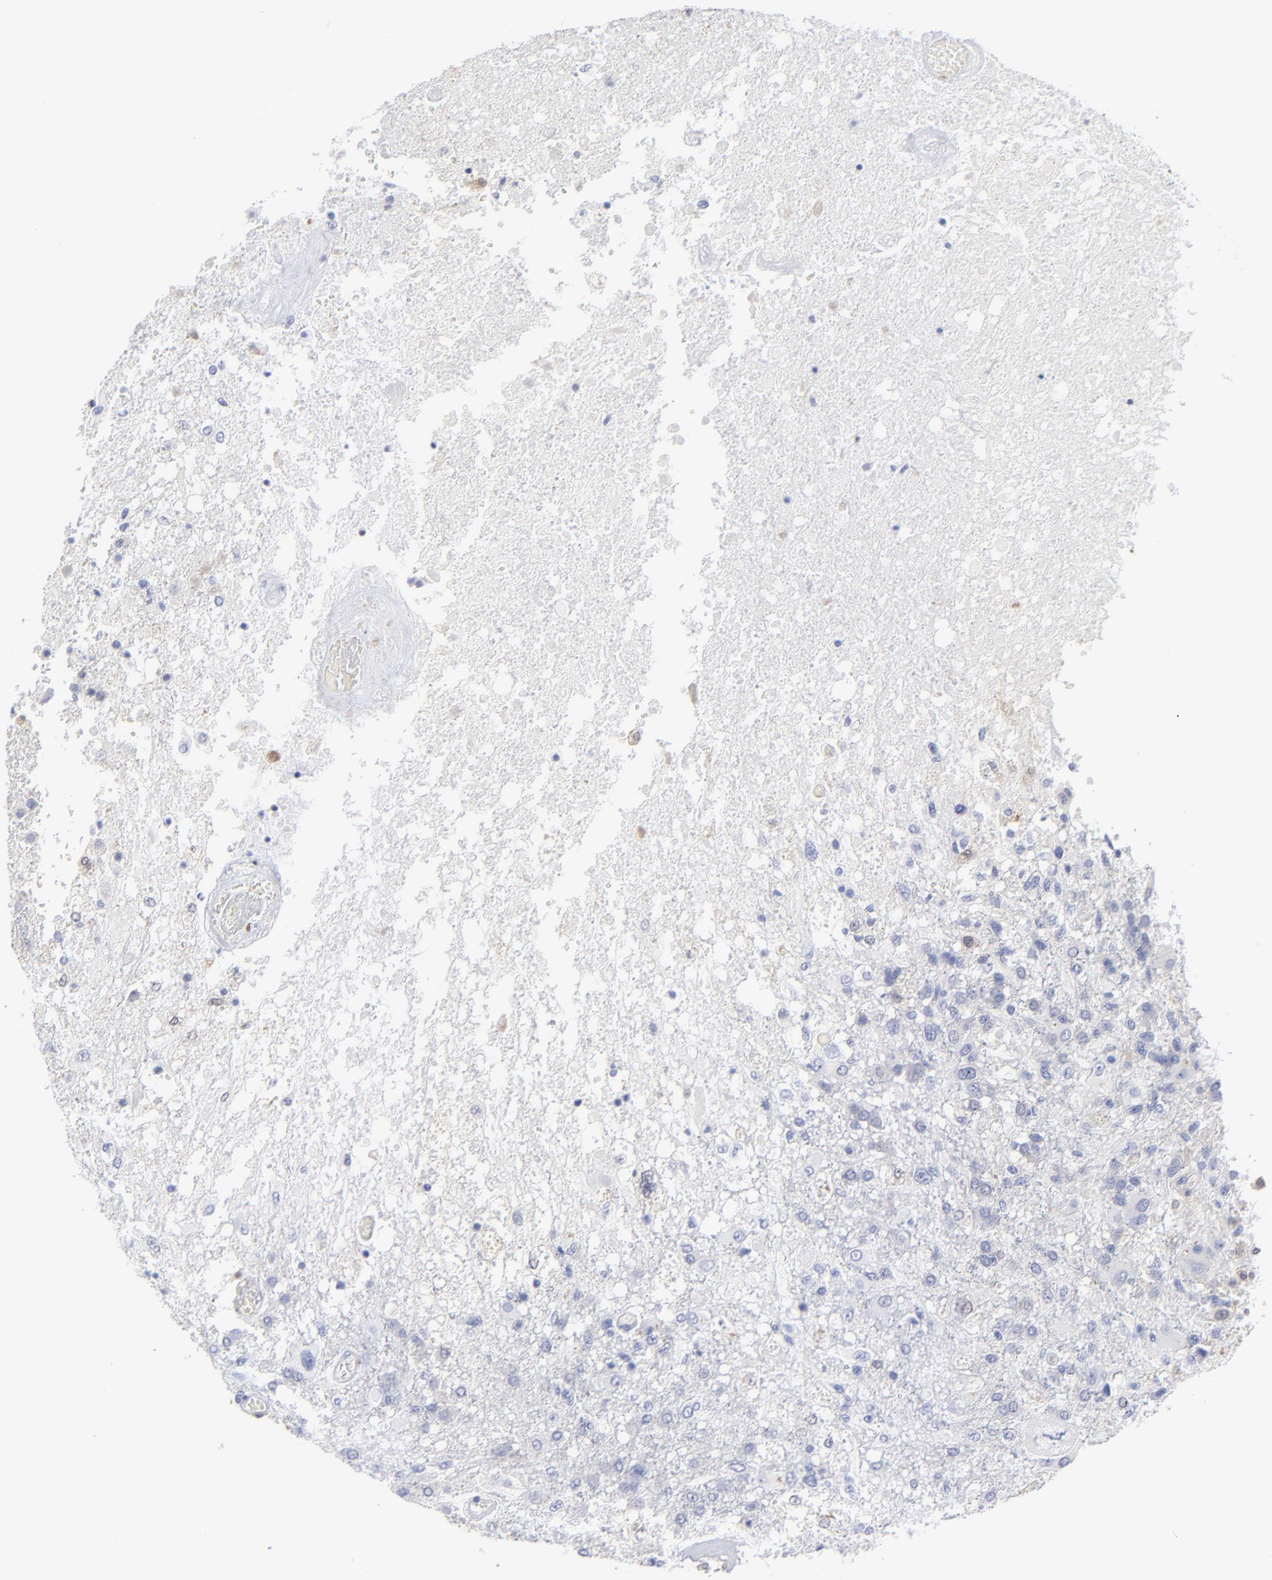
{"staining": {"intensity": "negative", "quantity": "none", "location": "none"}, "tissue": "glioma", "cell_type": "Tumor cells", "image_type": "cancer", "snomed": [{"axis": "morphology", "description": "Glioma, malignant, High grade"}, {"axis": "topography", "description": "Cerebral cortex"}], "caption": "Immunohistochemistry of human glioma shows no staining in tumor cells. Nuclei are stained in blue.", "gene": "TBXT", "patient": {"sex": "male", "age": 79}}